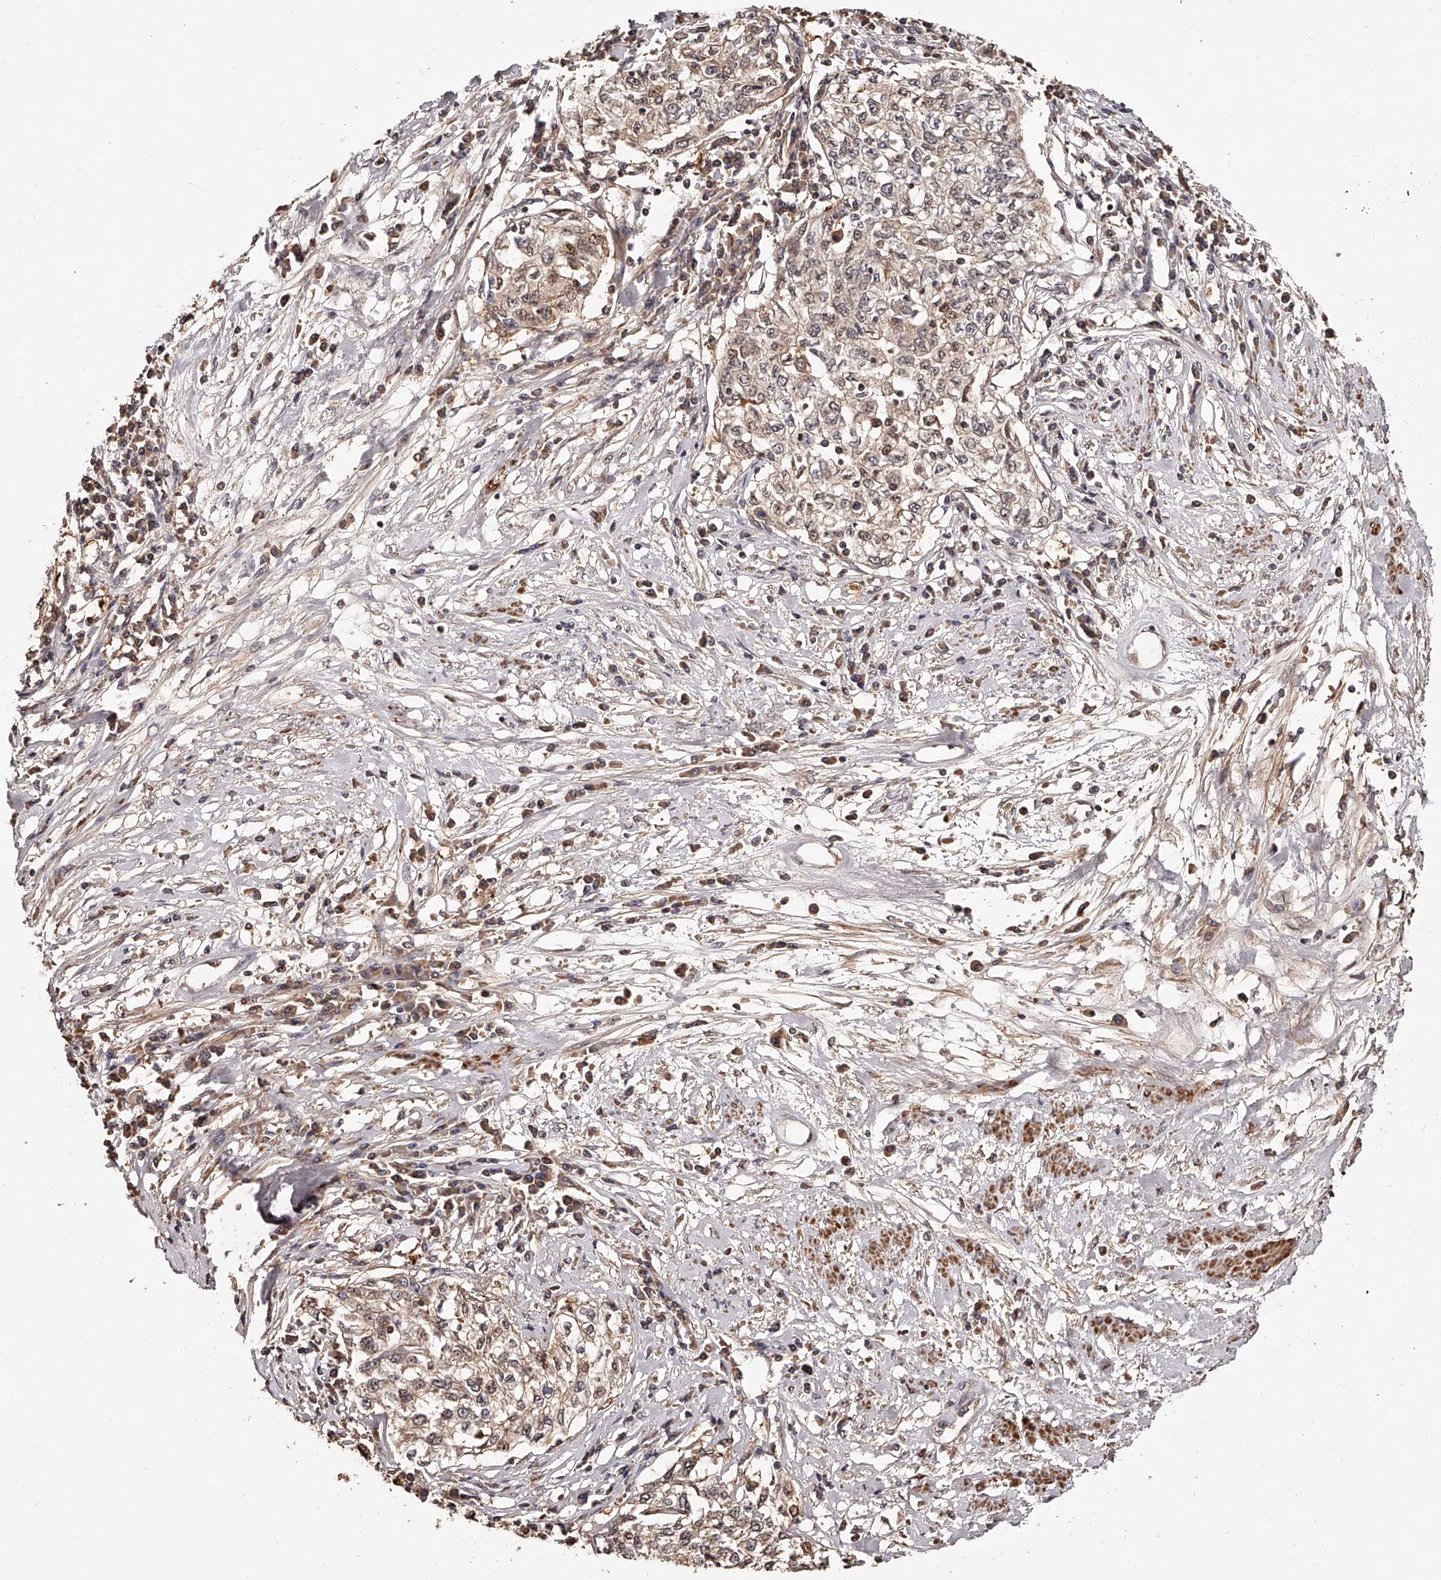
{"staining": {"intensity": "weak", "quantity": ">75%", "location": "cytoplasmic/membranous,nuclear"}, "tissue": "cervical cancer", "cell_type": "Tumor cells", "image_type": "cancer", "snomed": [{"axis": "morphology", "description": "Squamous cell carcinoma, NOS"}, {"axis": "topography", "description": "Cervix"}], "caption": "A histopathology image showing weak cytoplasmic/membranous and nuclear expression in about >75% of tumor cells in cervical squamous cell carcinoma, as visualized by brown immunohistochemical staining.", "gene": "CUL7", "patient": {"sex": "female", "age": 57}}